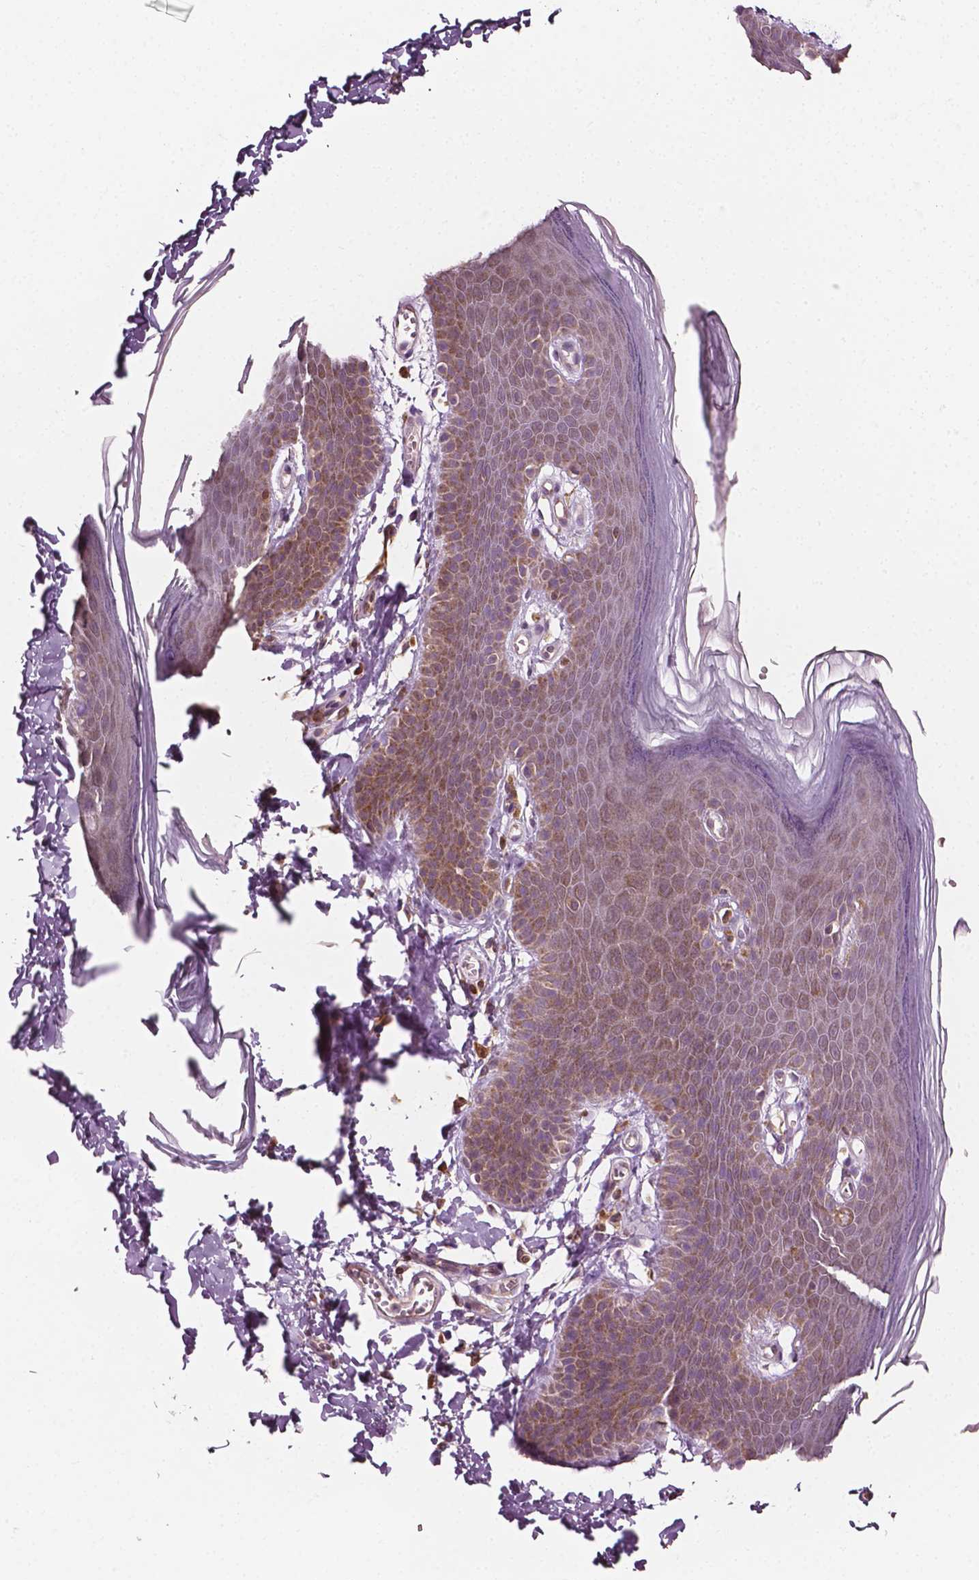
{"staining": {"intensity": "moderate", "quantity": ">75%", "location": "cytoplasmic/membranous"}, "tissue": "skin", "cell_type": "Epidermal cells", "image_type": "normal", "snomed": [{"axis": "morphology", "description": "Normal tissue, NOS"}, {"axis": "topography", "description": "Anal"}], "caption": "Immunohistochemical staining of unremarkable human skin shows moderate cytoplasmic/membranous protein expression in about >75% of epidermal cells. (DAB IHC, brown staining for protein, blue staining for nuclei).", "gene": "MCL1", "patient": {"sex": "male", "age": 53}}